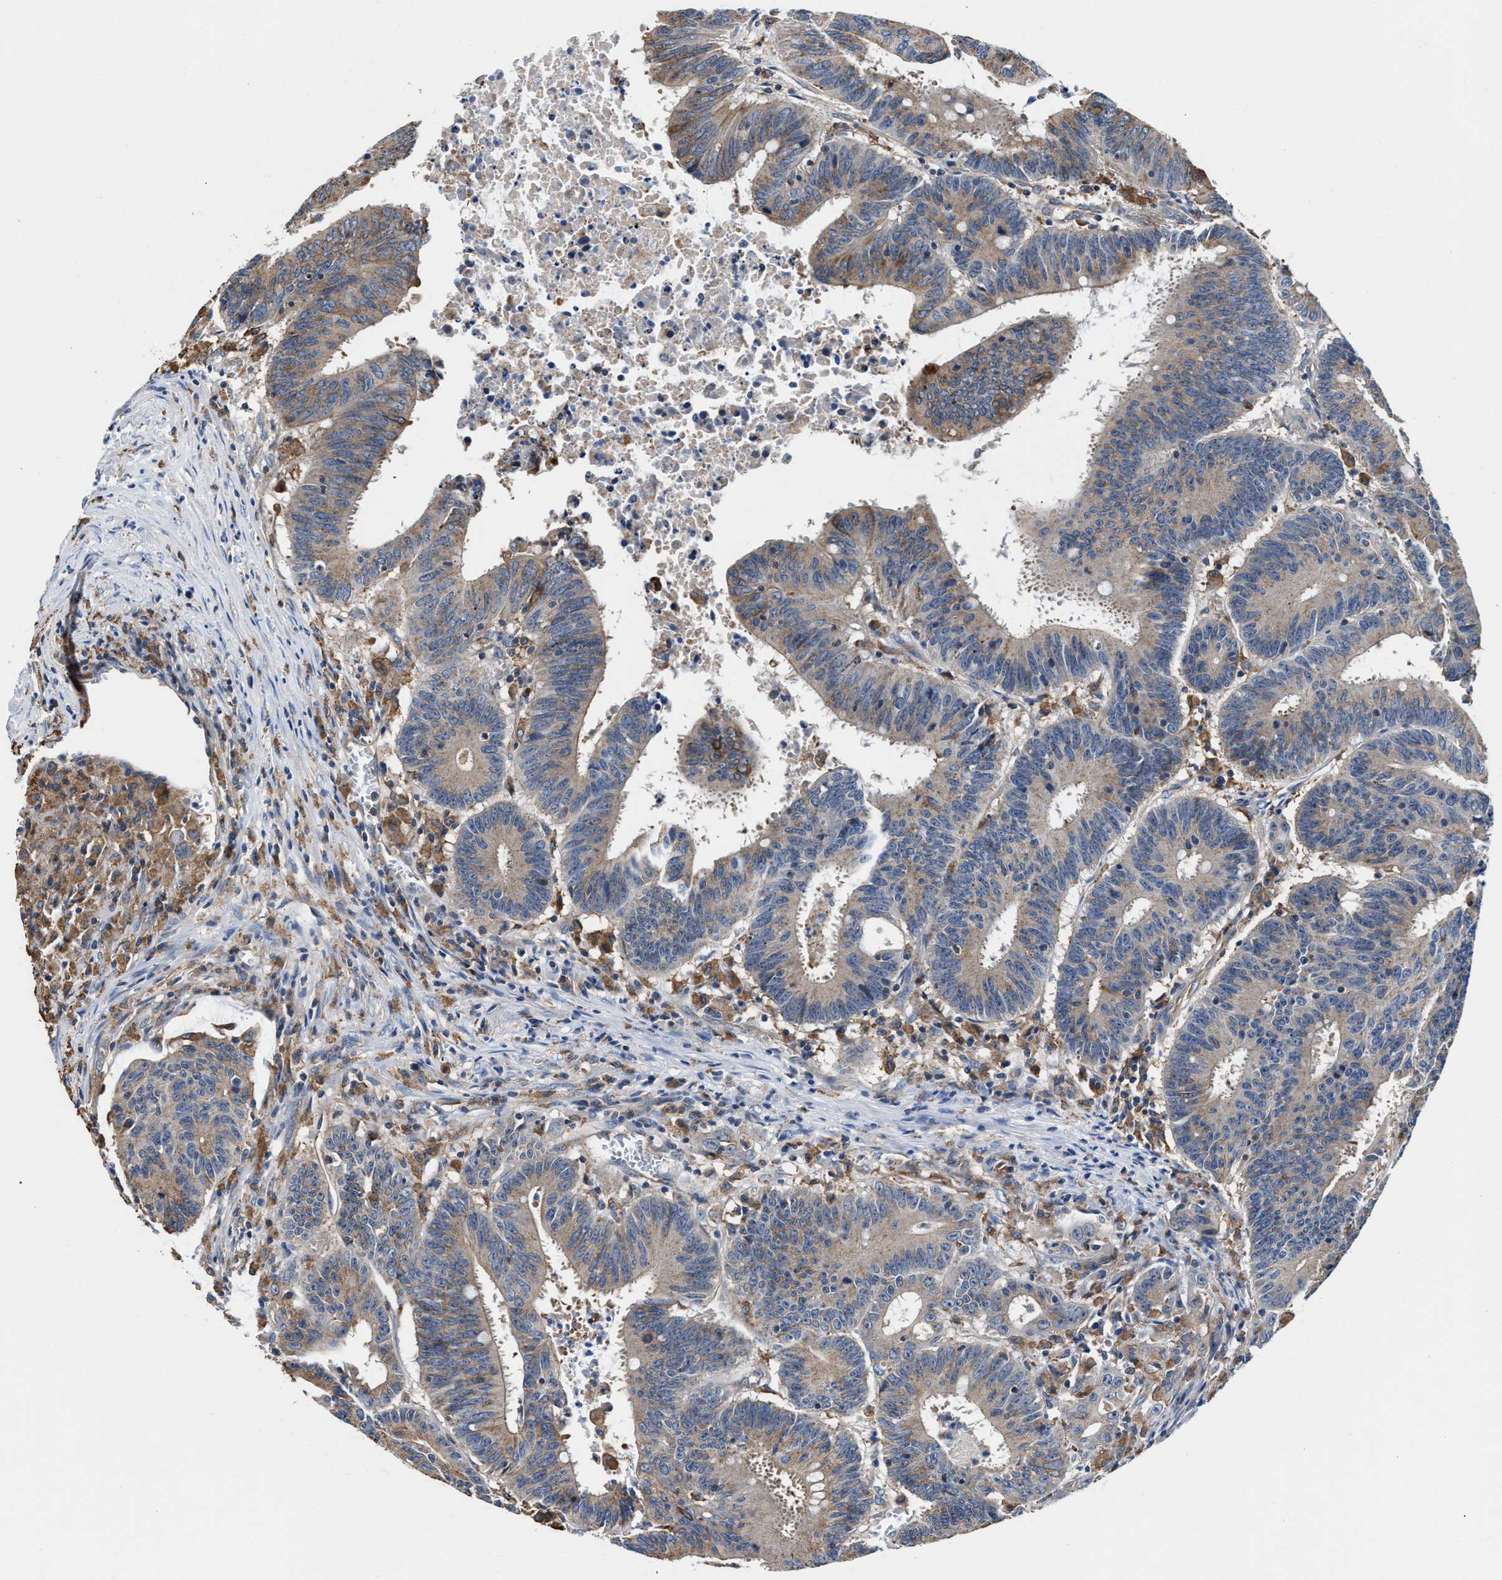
{"staining": {"intensity": "weak", "quantity": ">75%", "location": "cytoplasmic/membranous"}, "tissue": "colorectal cancer", "cell_type": "Tumor cells", "image_type": "cancer", "snomed": [{"axis": "morphology", "description": "Adenocarcinoma, NOS"}, {"axis": "topography", "description": "Colon"}], "caption": "Weak cytoplasmic/membranous staining is identified in about >75% of tumor cells in colorectal cancer.", "gene": "PPP1R9B", "patient": {"sex": "male", "age": 45}}